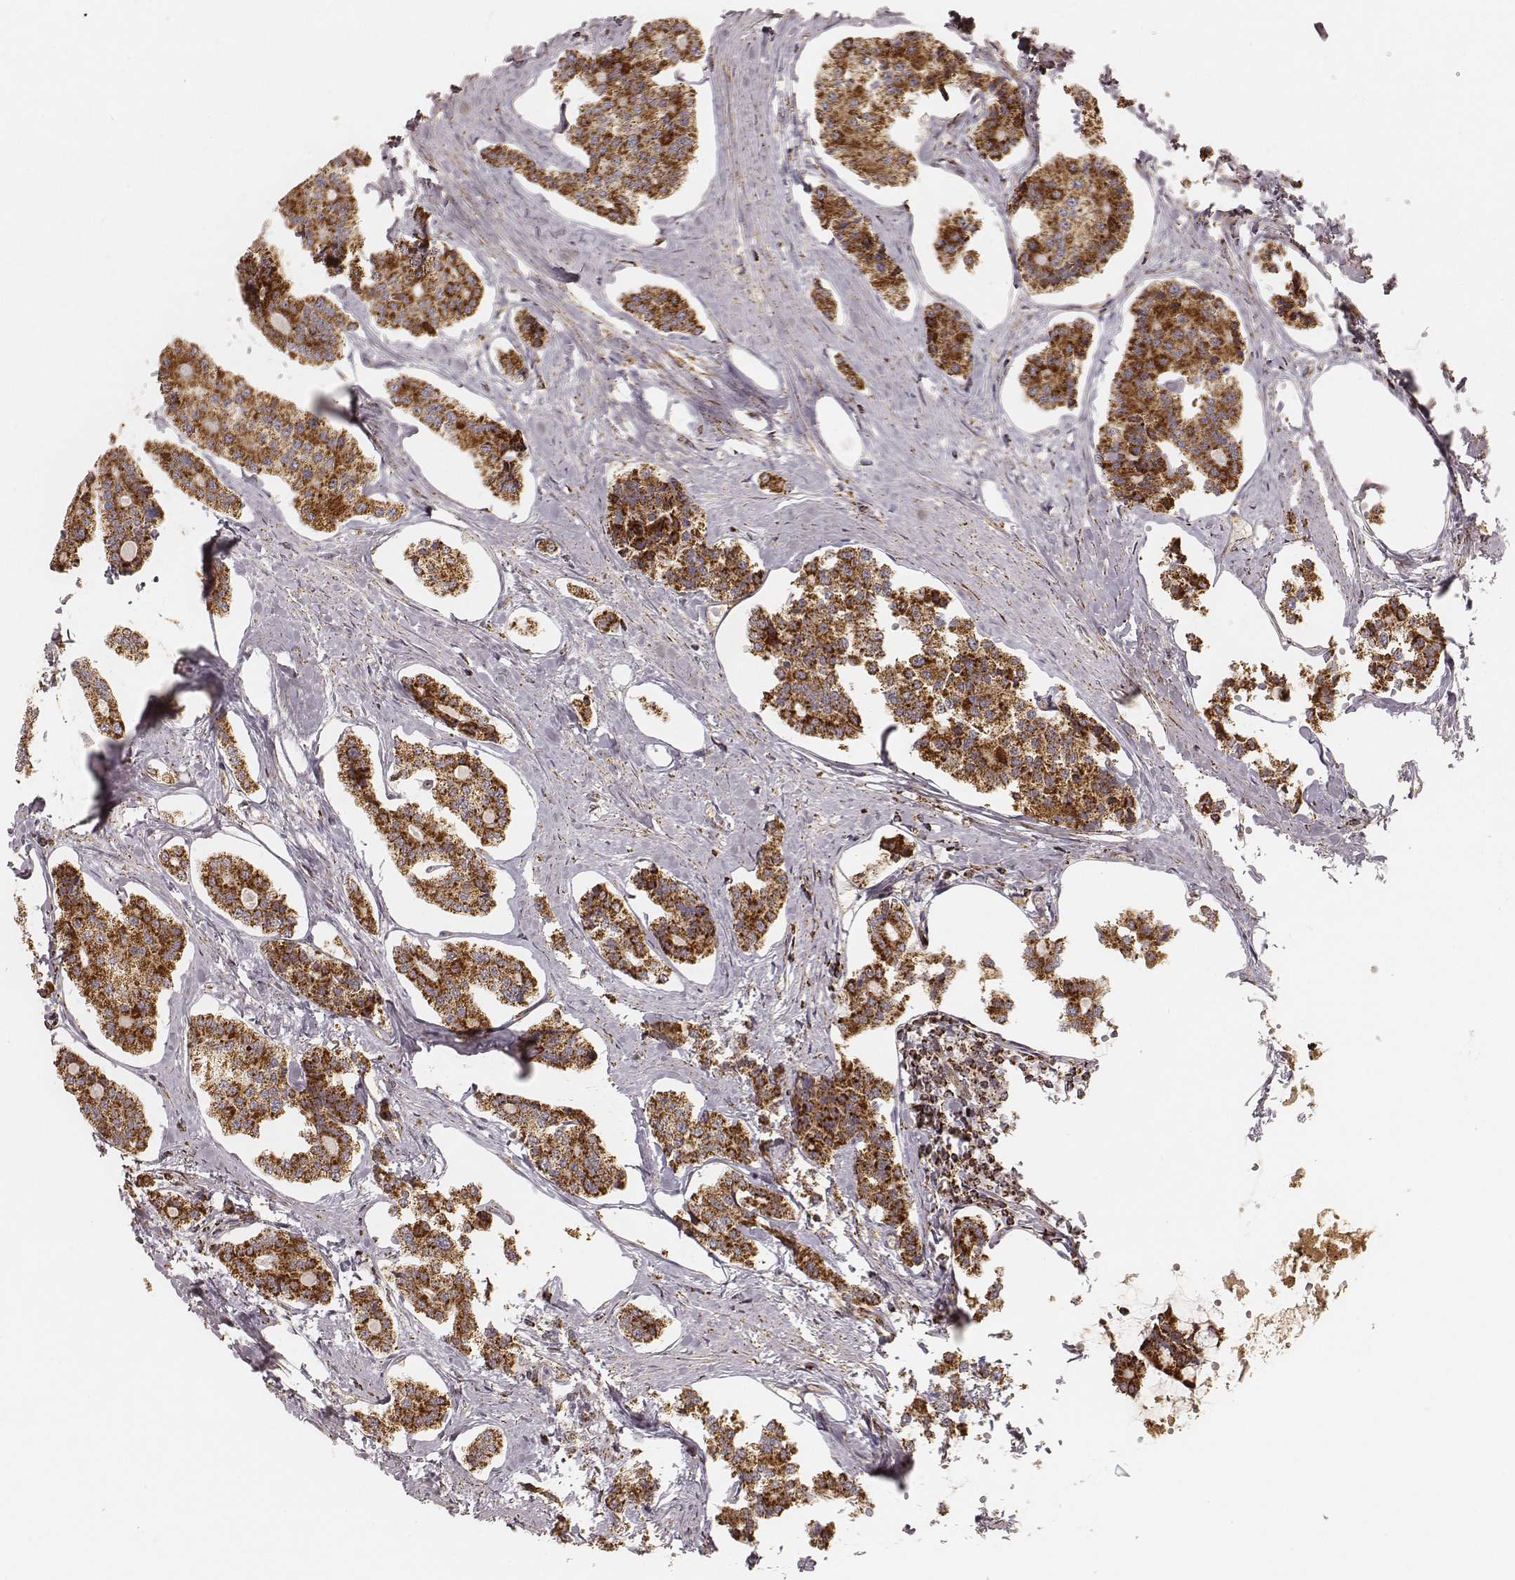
{"staining": {"intensity": "strong", "quantity": ">75%", "location": "cytoplasmic/membranous"}, "tissue": "carcinoid", "cell_type": "Tumor cells", "image_type": "cancer", "snomed": [{"axis": "morphology", "description": "Carcinoid, malignant, NOS"}, {"axis": "topography", "description": "Small intestine"}], "caption": "Protein staining of carcinoid tissue demonstrates strong cytoplasmic/membranous expression in about >75% of tumor cells. (DAB (3,3'-diaminobenzidine) IHC, brown staining for protein, blue staining for nuclei).", "gene": "CS", "patient": {"sex": "female", "age": 65}}